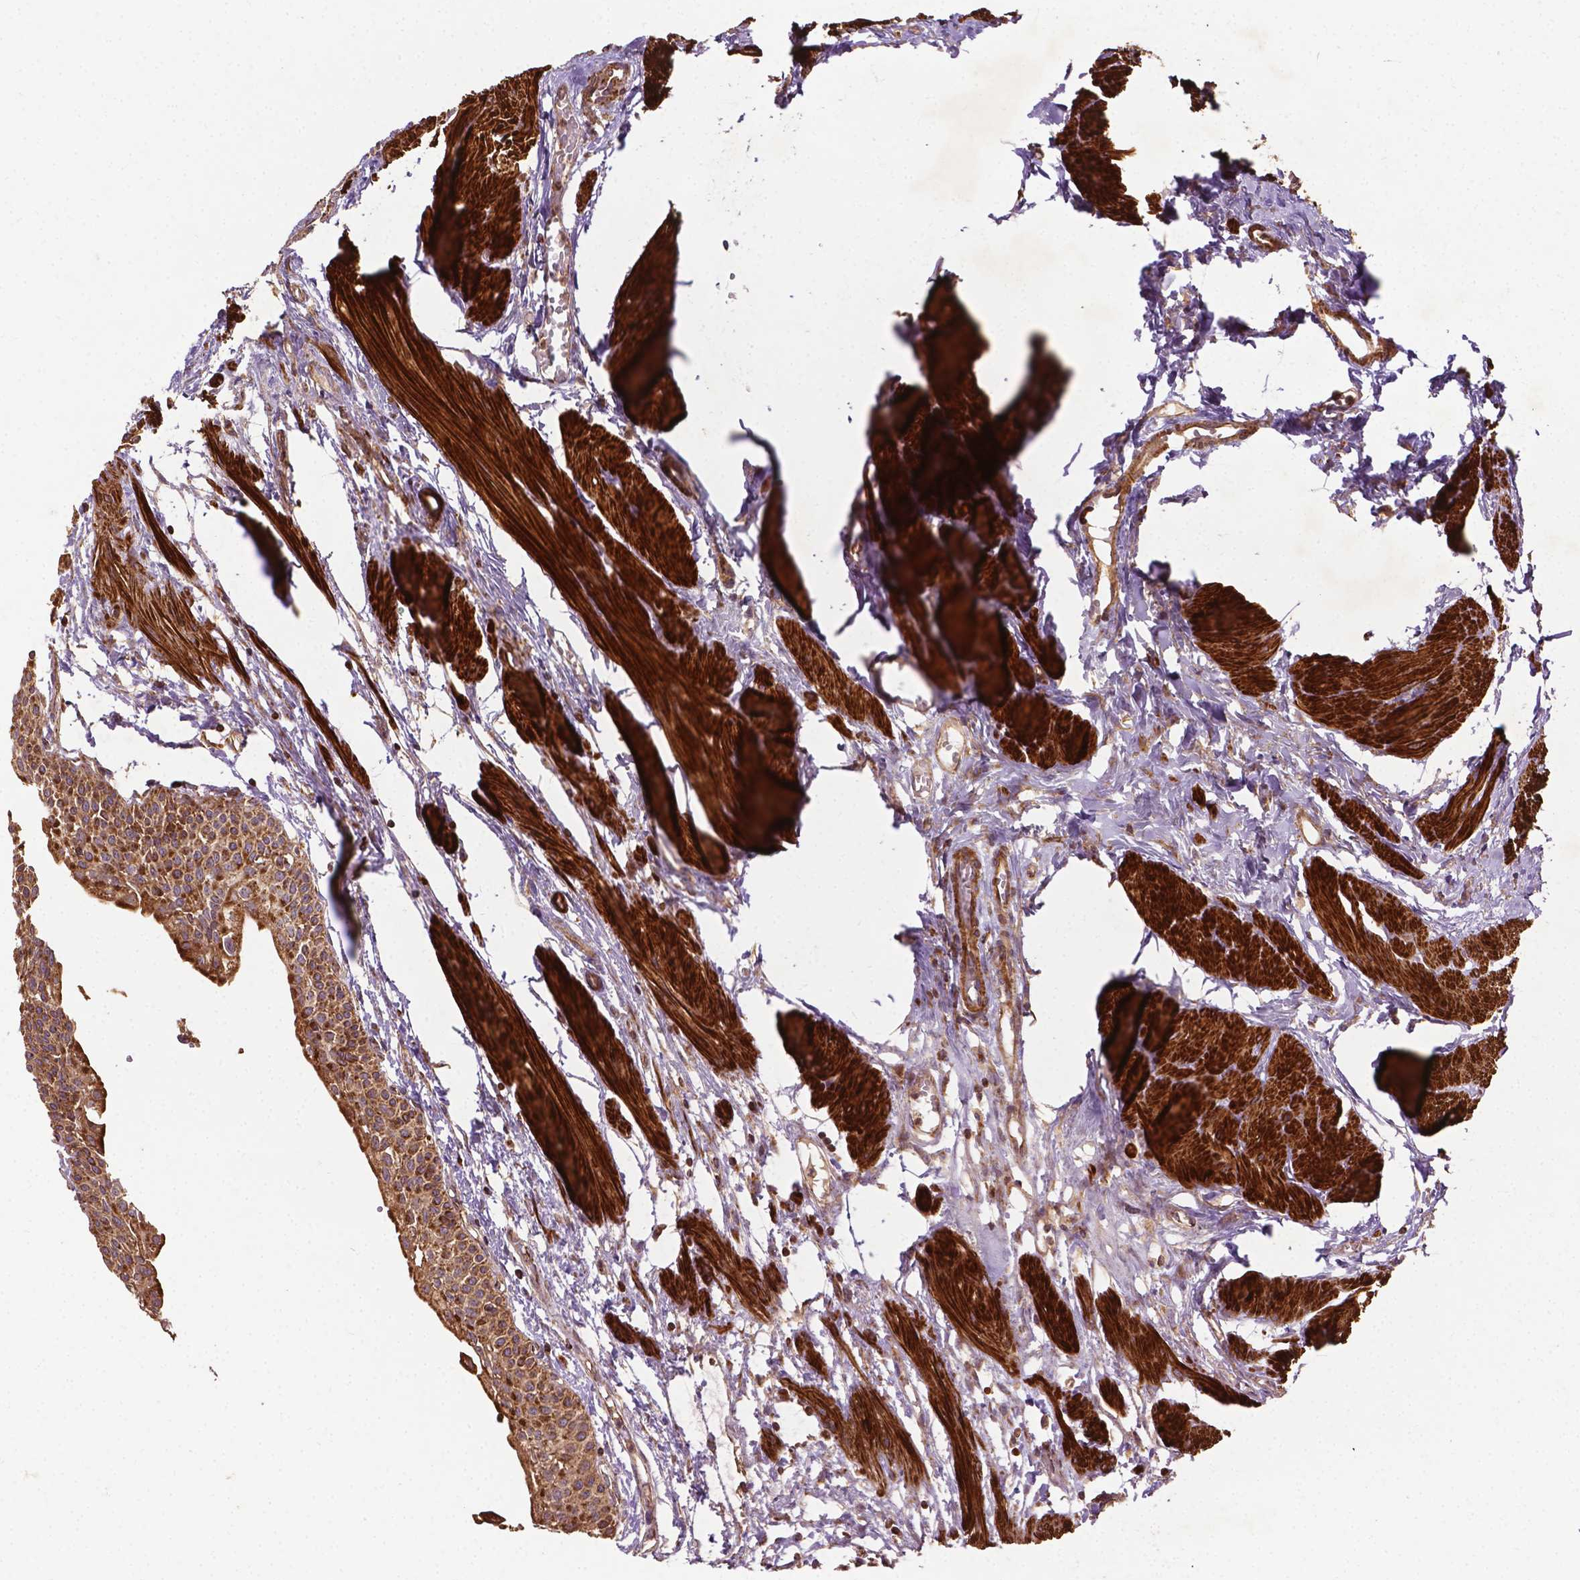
{"staining": {"intensity": "moderate", "quantity": ">75%", "location": "cytoplasmic/membranous"}, "tissue": "urinary bladder", "cell_type": "Urothelial cells", "image_type": "normal", "snomed": [{"axis": "morphology", "description": "Normal tissue, NOS"}, {"axis": "topography", "description": "Urinary bladder"}, {"axis": "topography", "description": "Peripheral nerve tissue"}], "caption": "IHC (DAB (3,3'-diaminobenzidine)) staining of unremarkable human urinary bladder demonstrates moderate cytoplasmic/membranous protein expression in about >75% of urothelial cells. The staining is performed using DAB brown chromogen to label protein expression. The nuclei are counter-stained blue using hematoxylin.", "gene": "LRR1", "patient": {"sex": "male", "age": 55}}